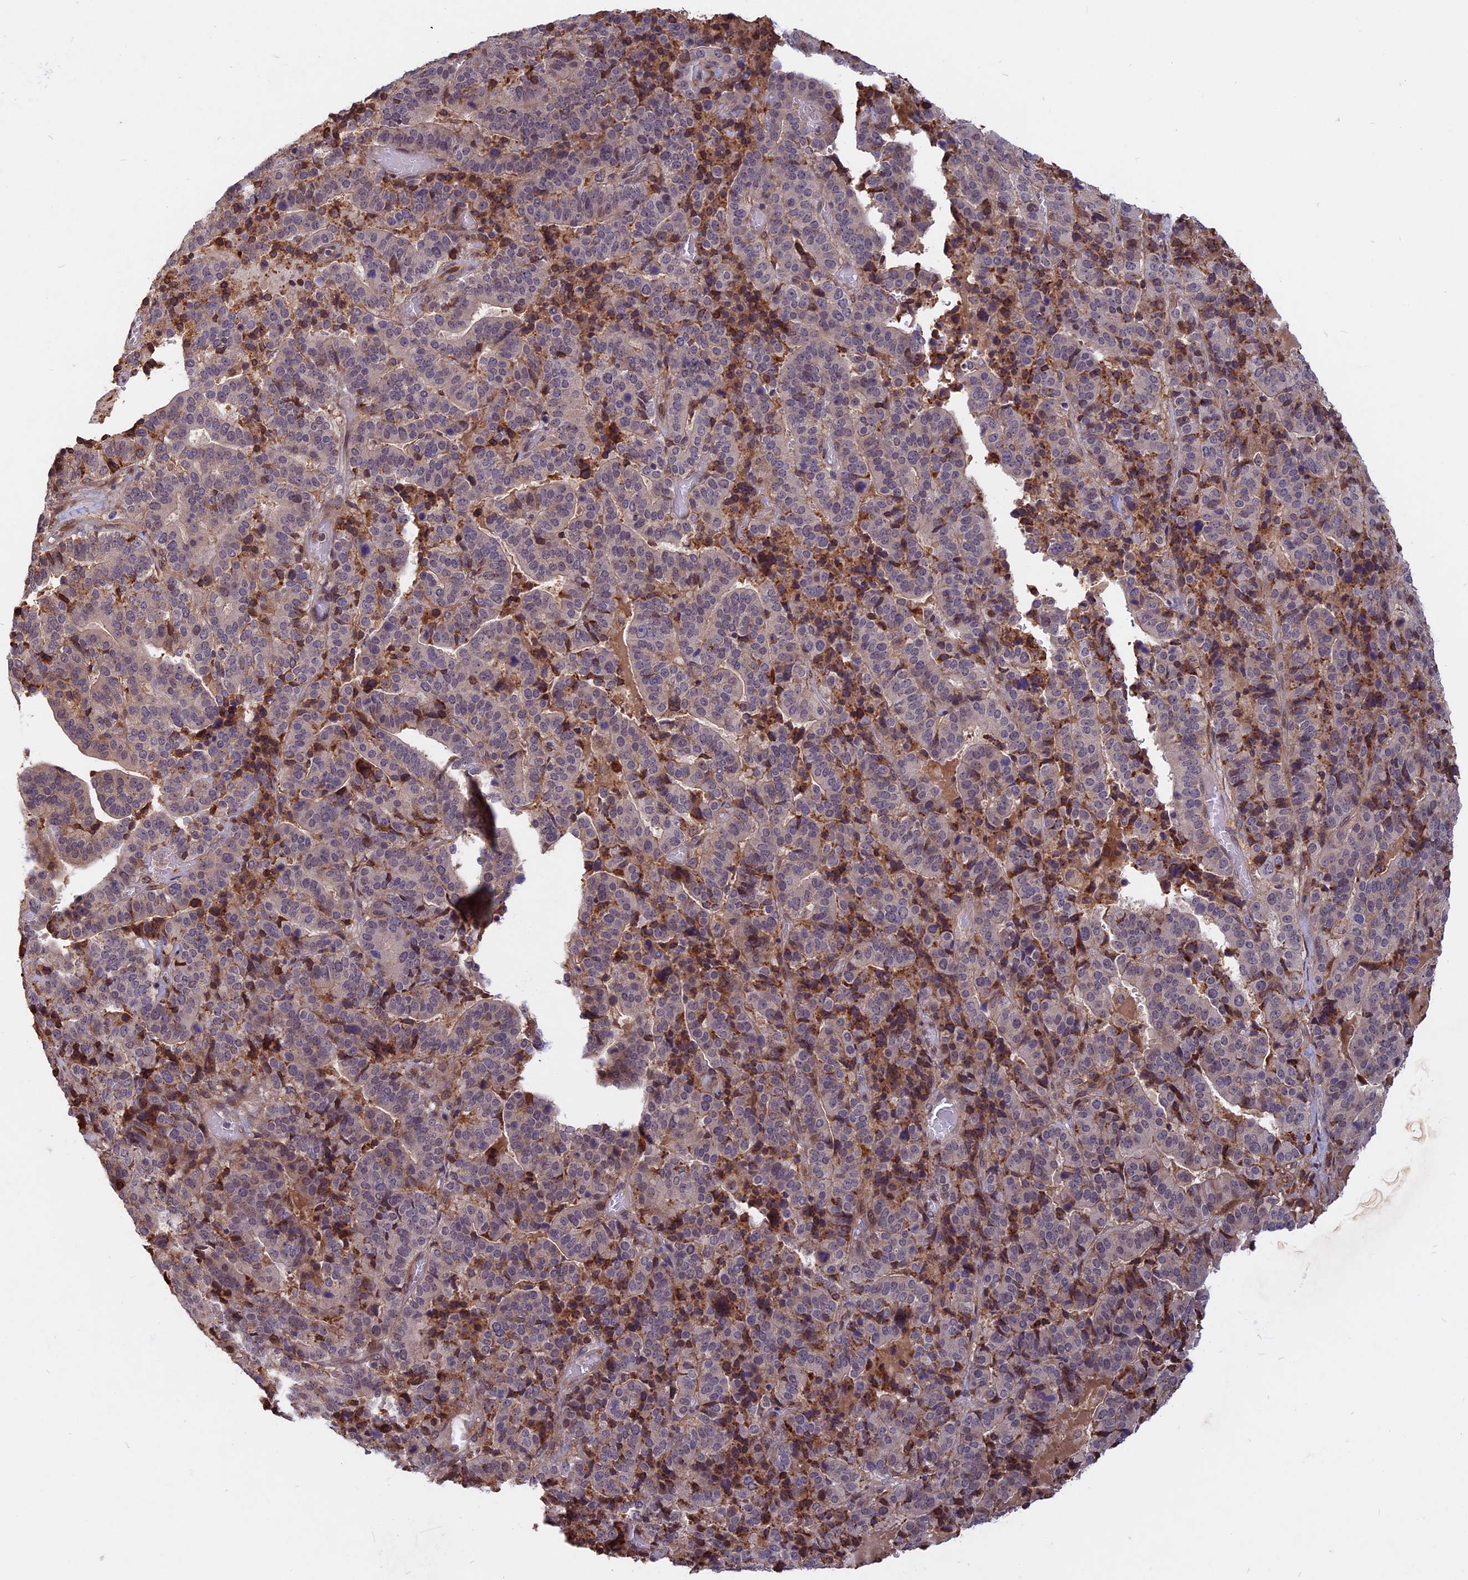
{"staining": {"intensity": "moderate", "quantity": "<25%", "location": "cytoplasmic/membranous"}, "tissue": "stomach cancer", "cell_type": "Tumor cells", "image_type": "cancer", "snomed": [{"axis": "morphology", "description": "Adenocarcinoma, NOS"}, {"axis": "topography", "description": "Stomach"}], "caption": "Protein staining exhibits moderate cytoplasmic/membranous staining in about <25% of tumor cells in adenocarcinoma (stomach).", "gene": "SPG11", "patient": {"sex": "male", "age": 48}}